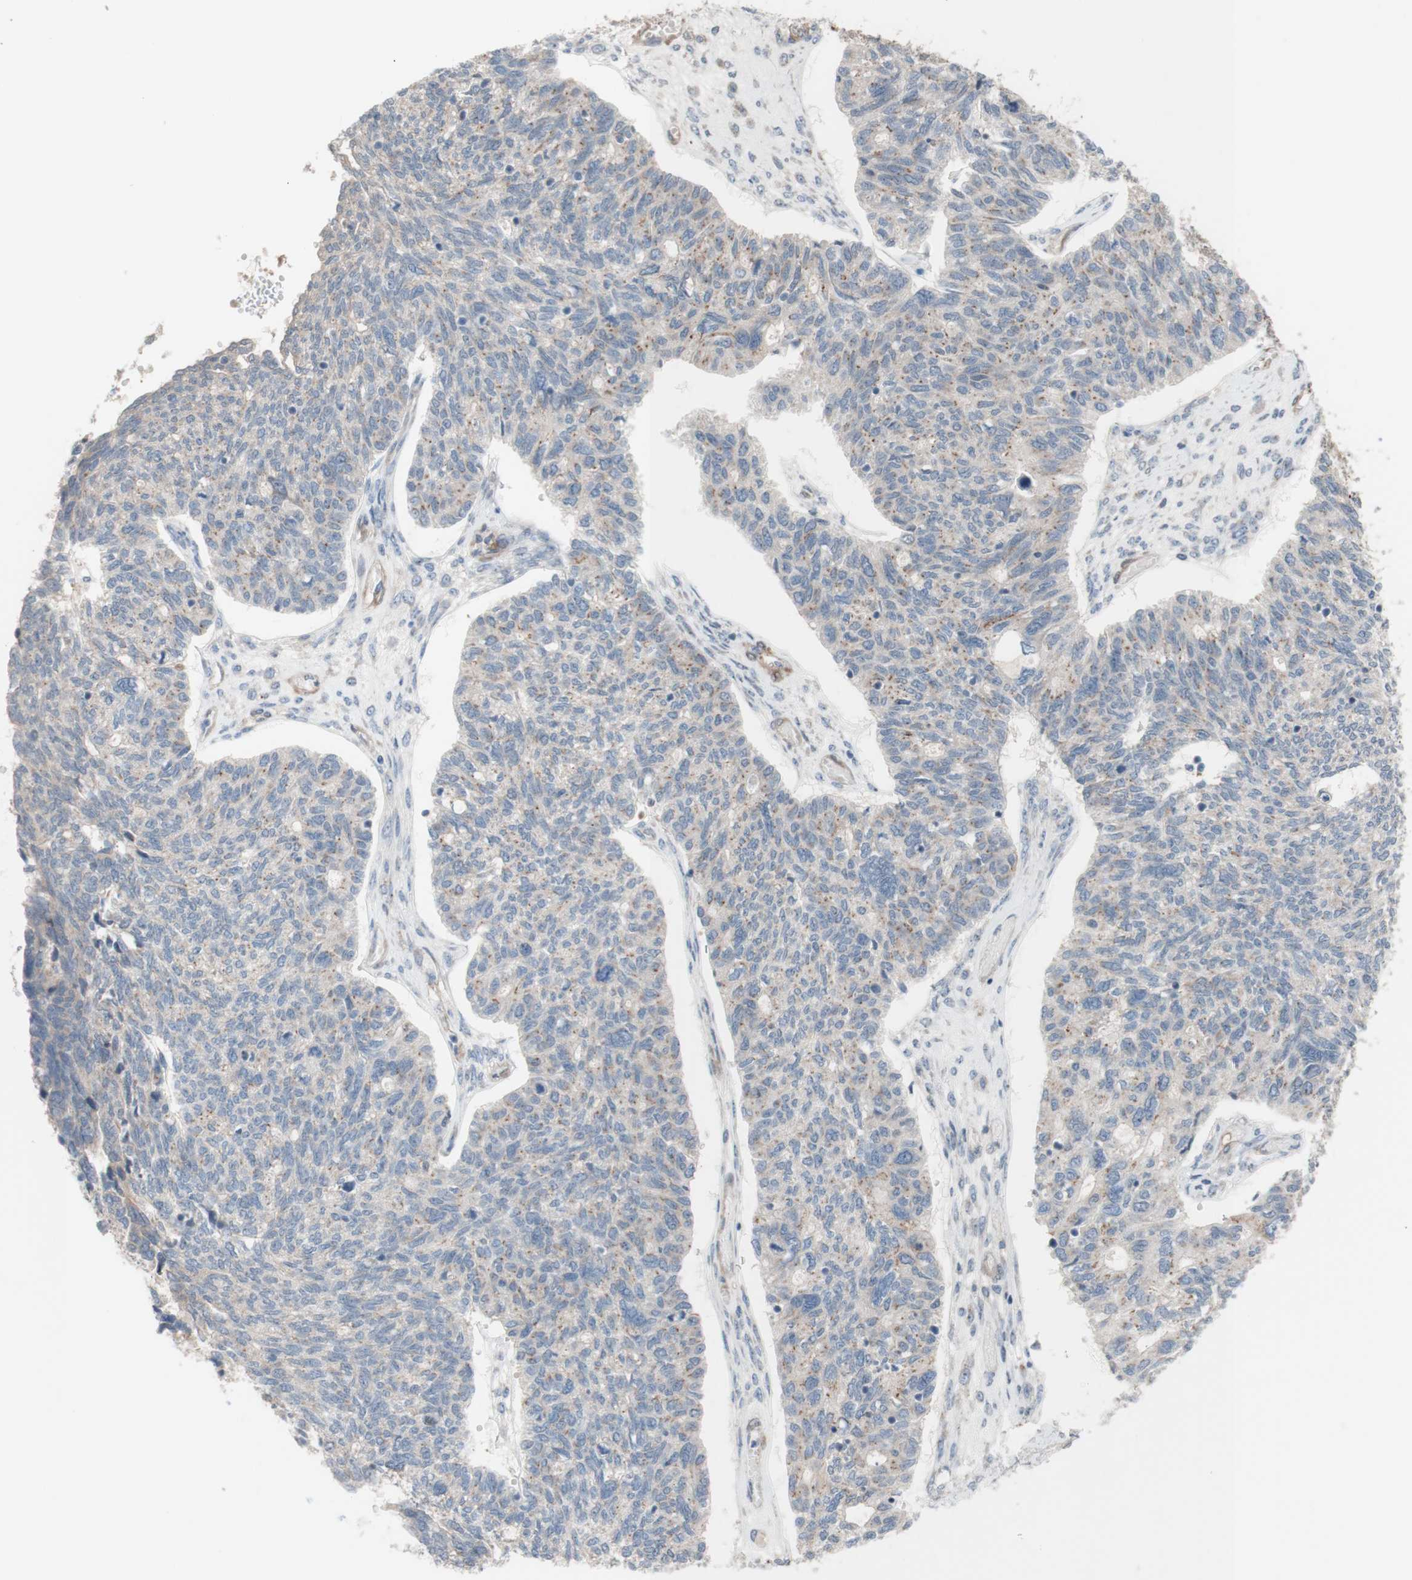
{"staining": {"intensity": "weak", "quantity": ">75%", "location": "cytoplasmic/membranous"}, "tissue": "ovarian cancer", "cell_type": "Tumor cells", "image_type": "cancer", "snomed": [{"axis": "morphology", "description": "Cystadenocarcinoma, serous, NOS"}, {"axis": "topography", "description": "Ovary"}], "caption": "Ovarian cancer (serous cystadenocarcinoma) stained with a protein marker demonstrates weak staining in tumor cells.", "gene": "CNN3", "patient": {"sex": "female", "age": 79}}